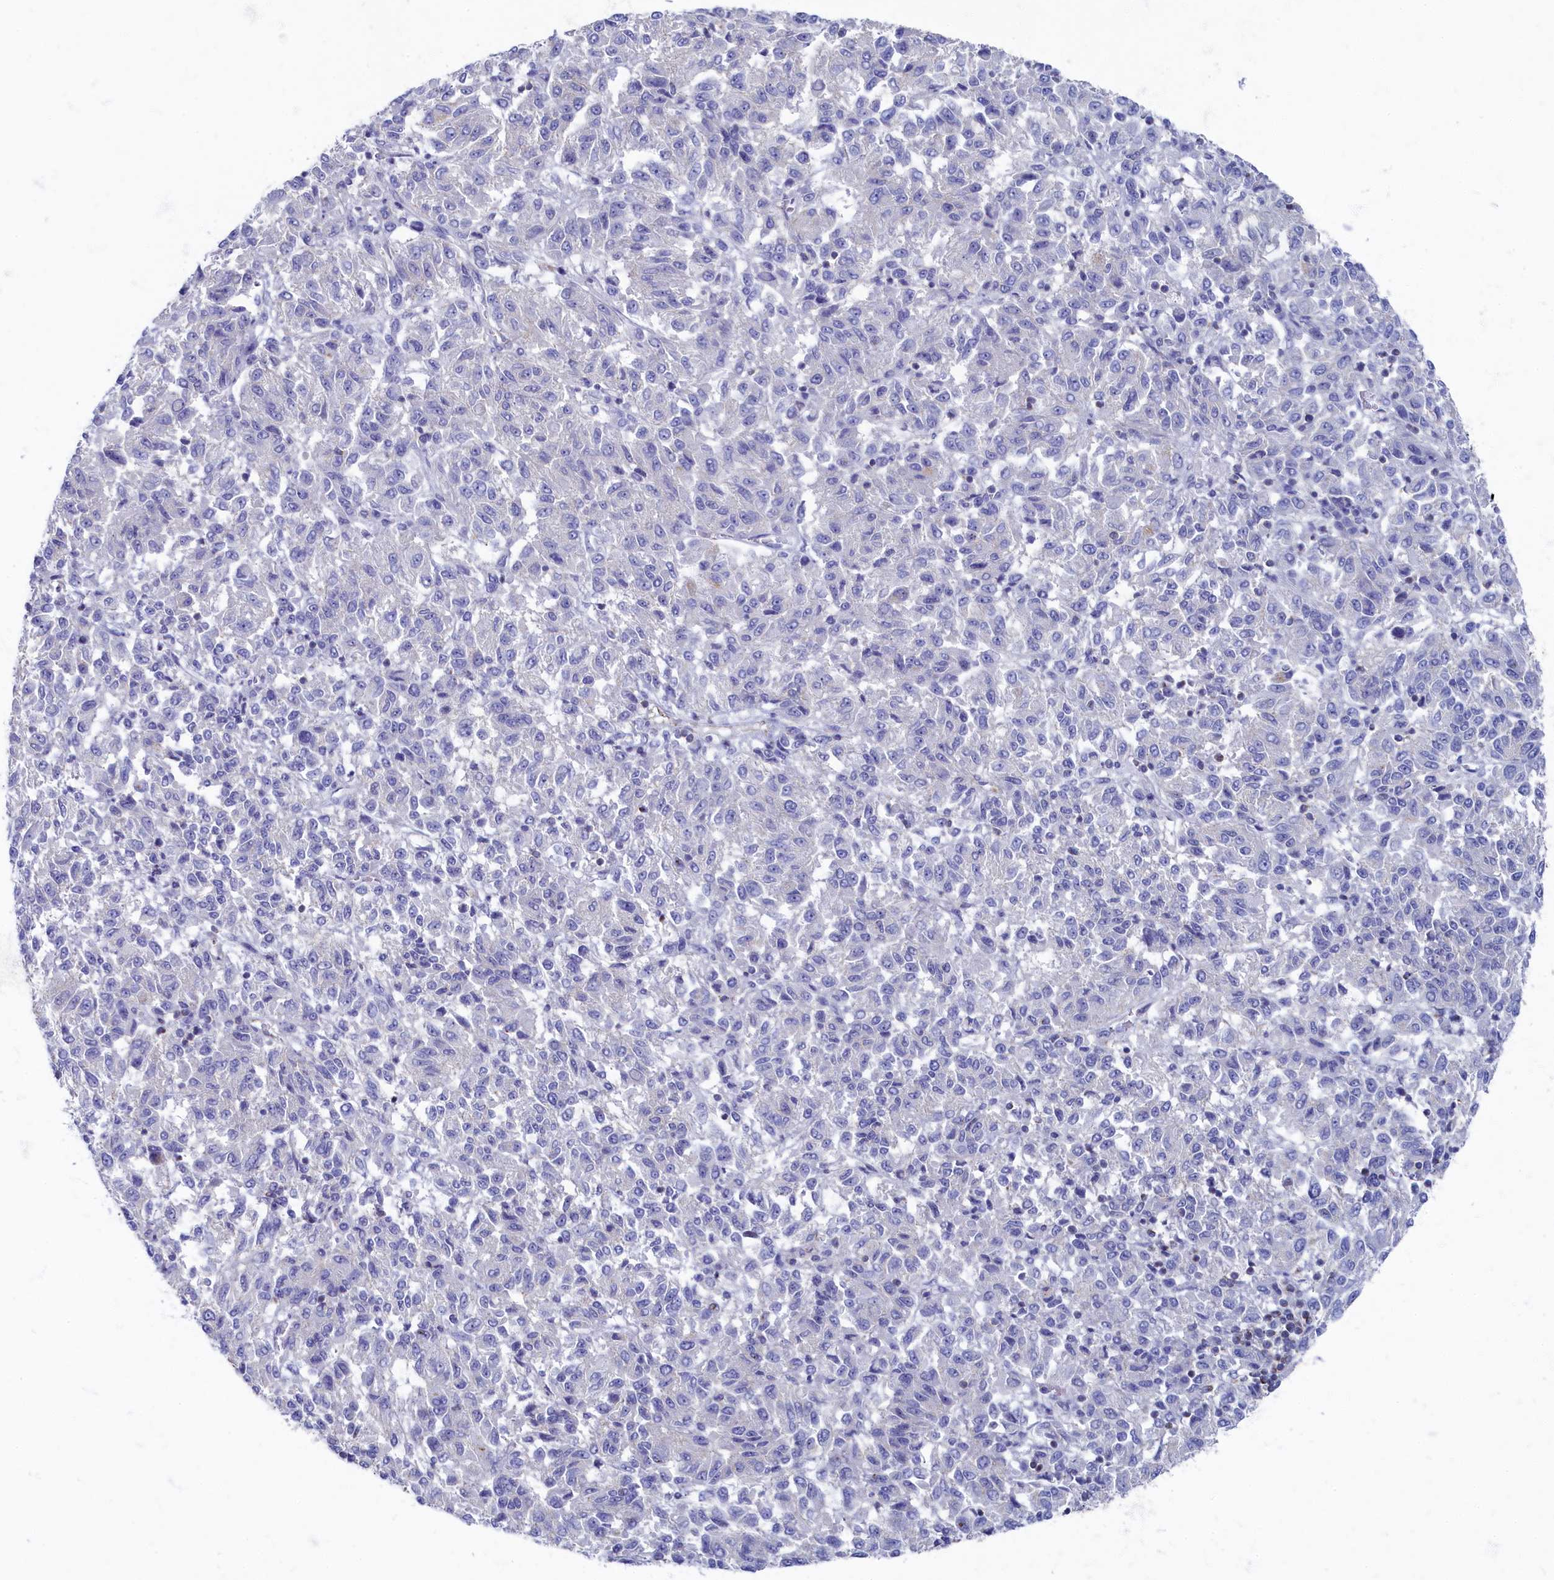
{"staining": {"intensity": "negative", "quantity": "none", "location": "none"}, "tissue": "melanoma", "cell_type": "Tumor cells", "image_type": "cancer", "snomed": [{"axis": "morphology", "description": "Malignant melanoma, Metastatic site"}, {"axis": "topography", "description": "Lung"}], "caption": "DAB immunohistochemical staining of human melanoma exhibits no significant positivity in tumor cells. (DAB (3,3'-diaminobenzidine) IHC visualized using brightfield microscopy, high magnification).", "gene": "OCIAD2", "patient": {"sex": "male", "age": 64}}